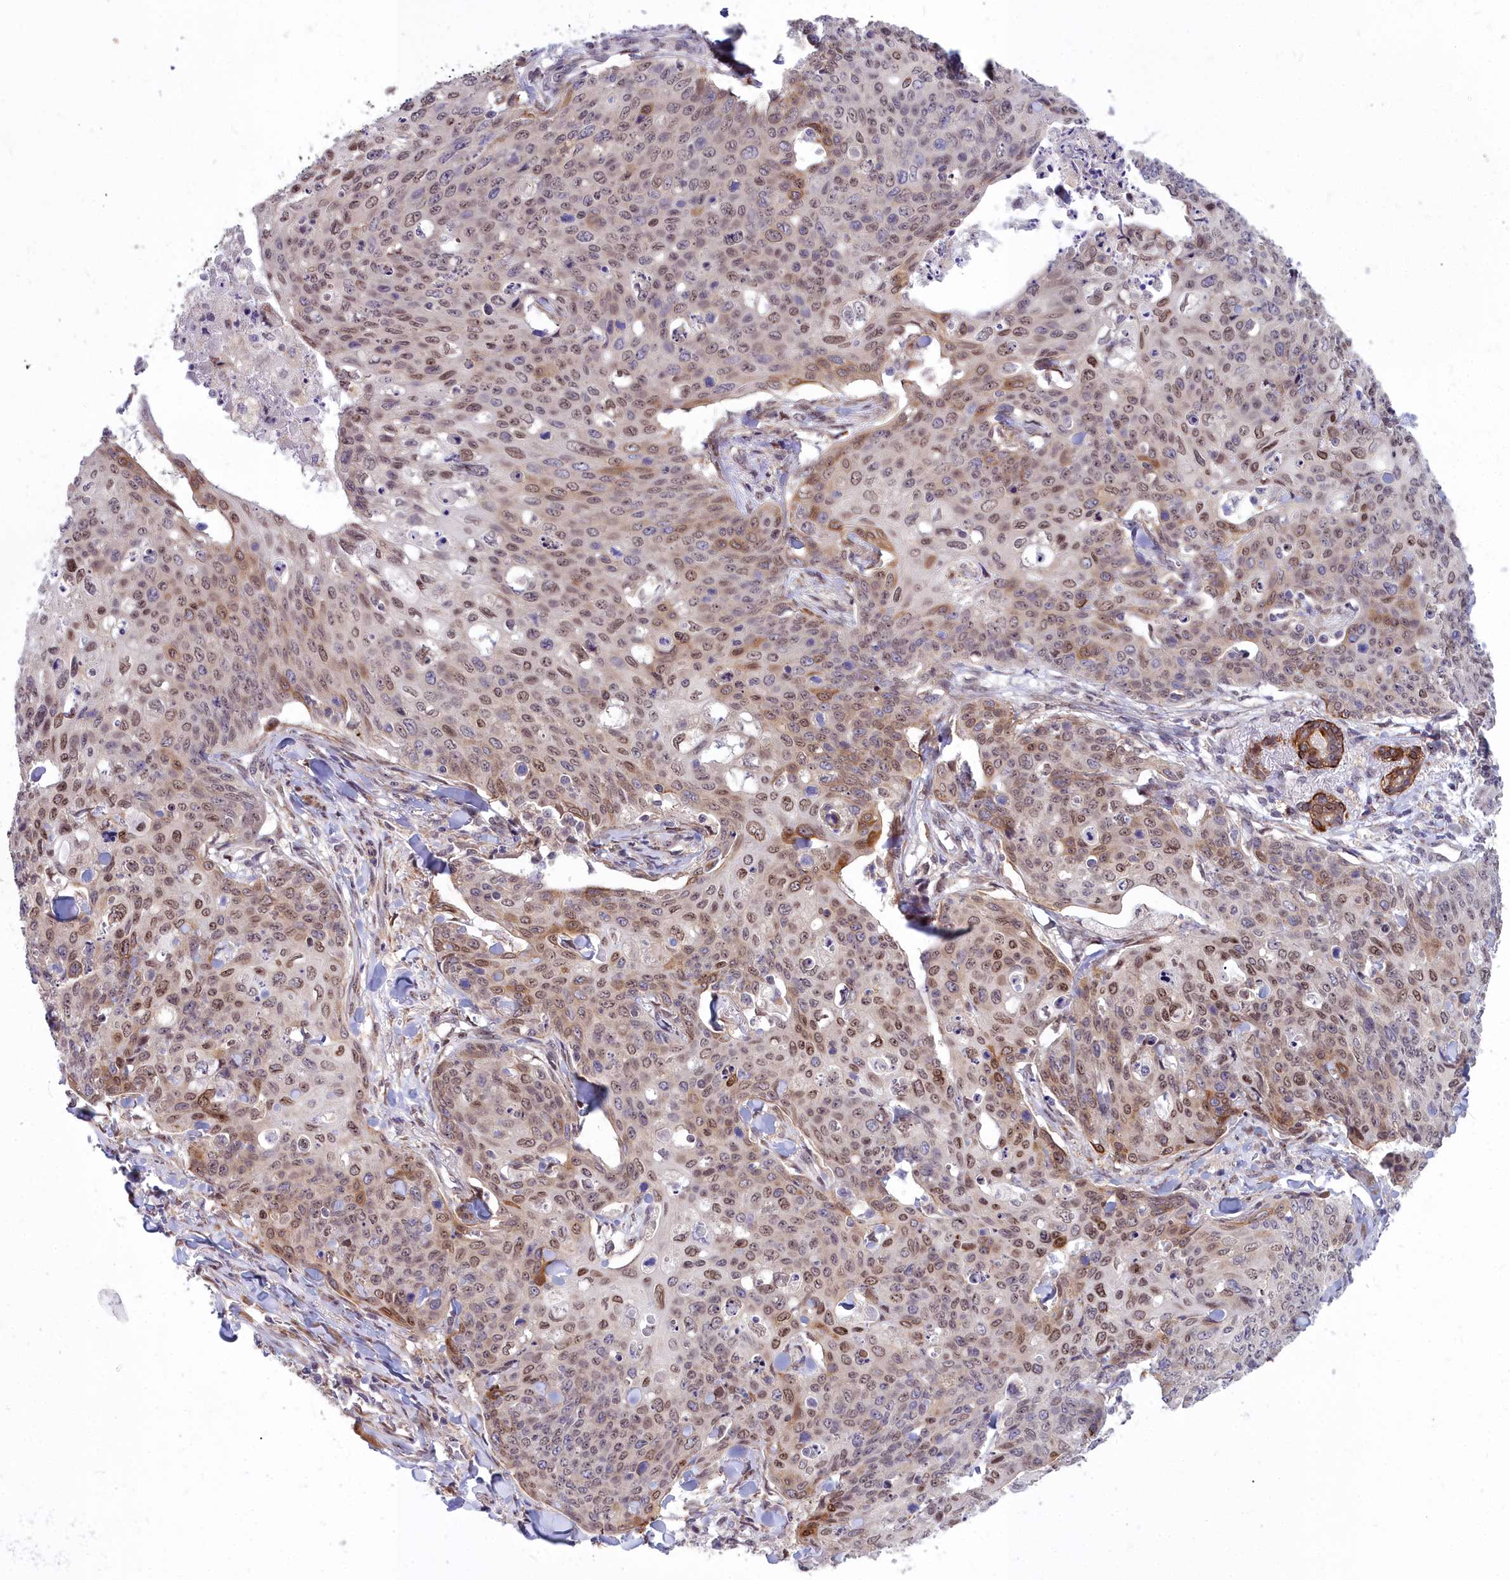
{"staining": {"intensity": "moderate", "quantity": "25%-75%", "location": "nuclear"}, "tissue": "skin cancer", "cell_type": "Tumor cells", "image_type": "cancer", "snomed": [{"axis": "morphology", "description": "Squamous cell carcinoma, NOS"}, {"axis": "topography", "description": "Skin"}, {"axis": "topography", "description": "Vulva"}], "caption": "The micrograph shows a brown stain indicating the presence of a protein in the nuclear of tumor cells in skin cancer (squamous cell carcinoma).", "gene": "ABCB8", "patient": {"sex": "female", "age": 85}}